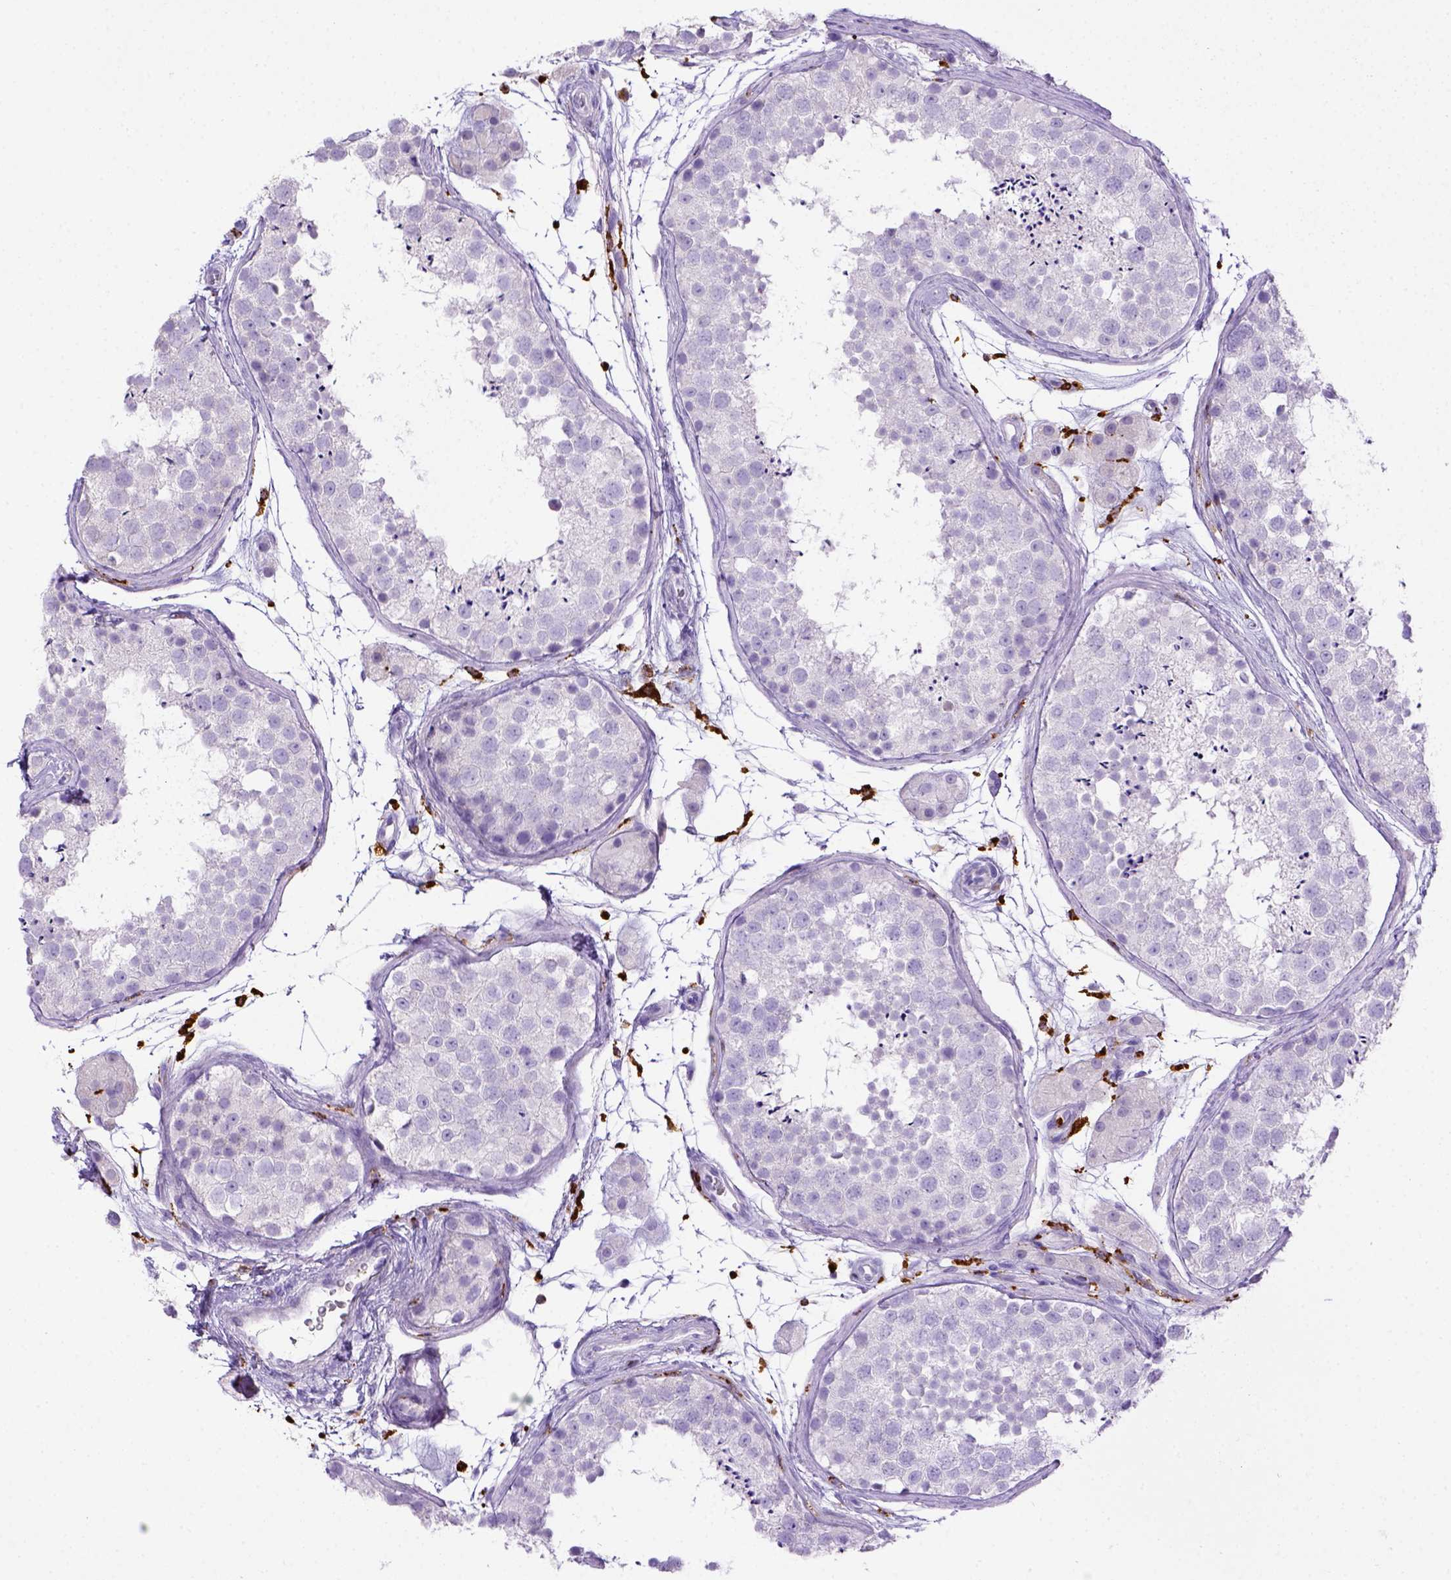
{"staining": {"intensity": "negative", "quantity": "none", "location": "none"}, "tissue": "testis", "cell_type": "Cells in seminiferous ducts", "image_type": "normal", "snomed": [{"axis": "morphology", "description": "Normal tissue, NOS"}, {"axis": "topography", "description": "Testis"}], "caption": "High power microscopy micrograph of an immunohistochemistry (IHC) image of benign testis, revealing no significant positivity in cells in seminiferous ducts.", "gene": "CD68", "patient": {"sex": "male", "age": 41}}